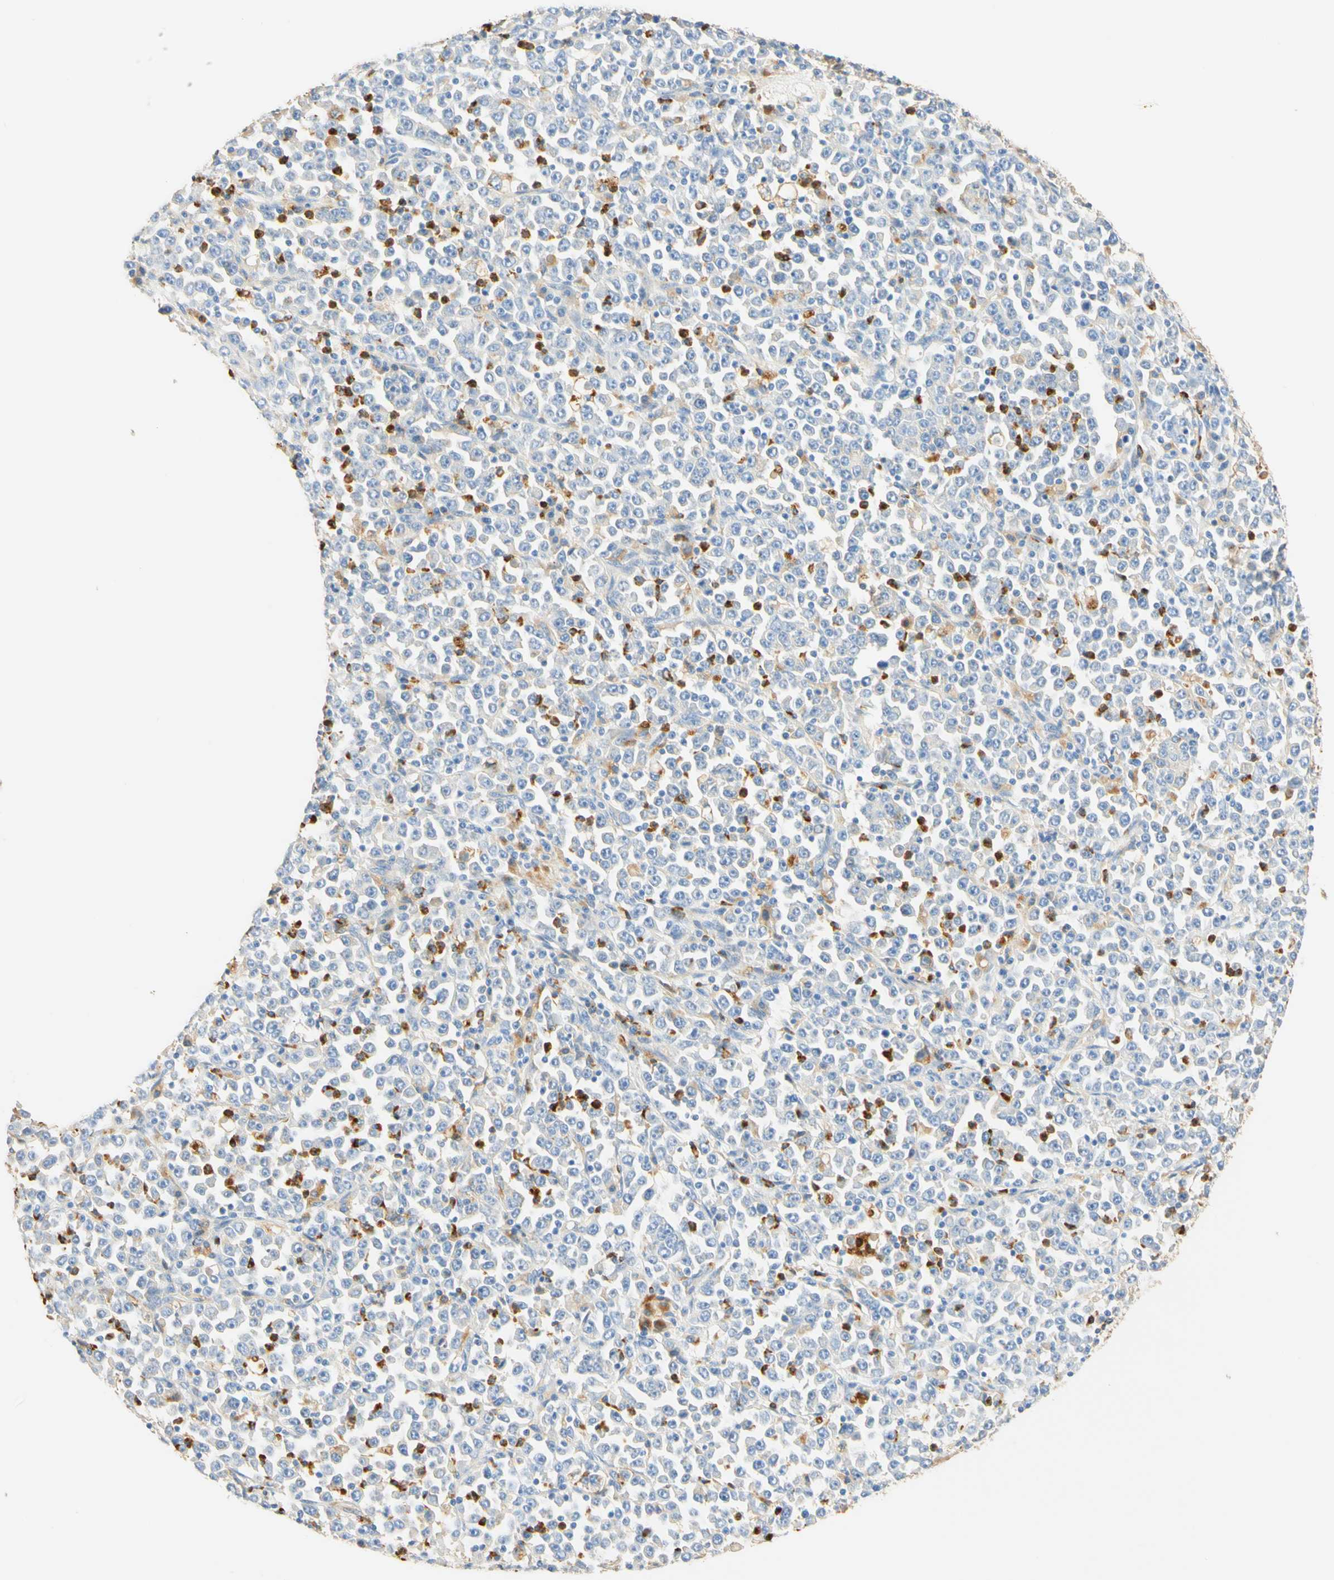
{"staining": {"intensity": "negative", "quantity": "none", "location": "none"}, "tissue": "stomach cancer", "cell_type": "Tumor cells", "image_type": "cancer", "snomed": [{"axis": "morphology", "description": "Normal tissue, NOS"}, {"axis": "morphology", "description": "Adenocarcinoma, NOS"}, {"axis": "topography", "description": "Stomach, upper"}, {"axis": "topography", "description": "Stomach"}], "caption": "The image exhibits no significant positivity in tumor cells of adenocarcinoma (stomach). The staining is performed using DAB brown chromogen with nuclei counter-stained in using hematoxylin.", "gene": "CD63", "patient": {"sex": "male", "age": 59}}